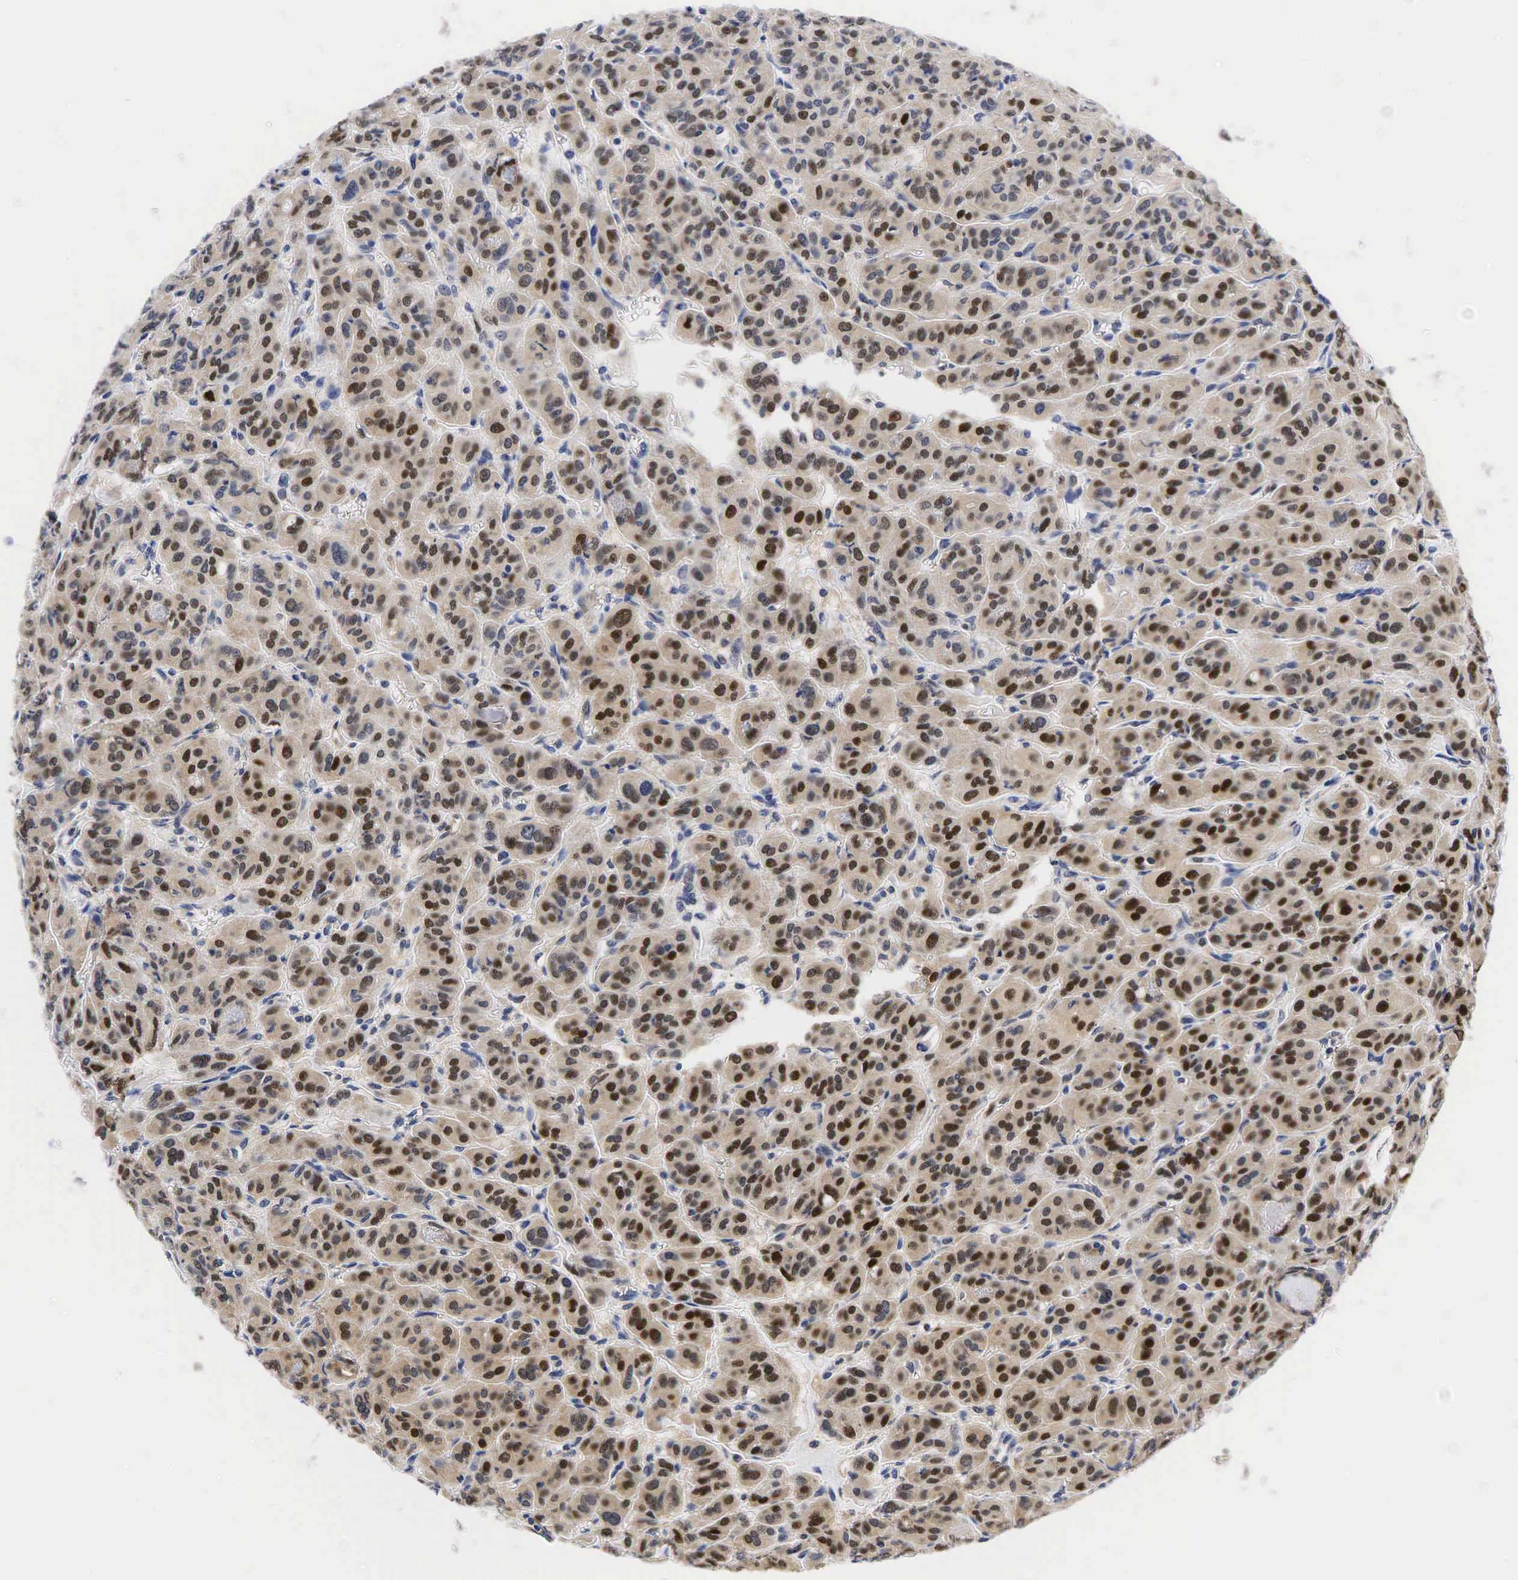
{"staining": {"intensity": "strong", "quantity": ">75%", "location": "nuclear"}, "tissue": "thyroid cancer", "cell_type": "Tumor cells", "image_type": "cancer", "snomed": [{"axis": "morphology", "description": "Follicular adenoma carcinoma, NOS"}, {"axis": "topography", "description": "Thyroid gland"}], "caption": "Immunohistochemical staining of thyroid follicular adenoma carcinoma shows high levels of strong nuclear protein staining in about >75% of tumor cells.", "gene": "CCND1", "patient": {"sex": "female", "age": 71}}